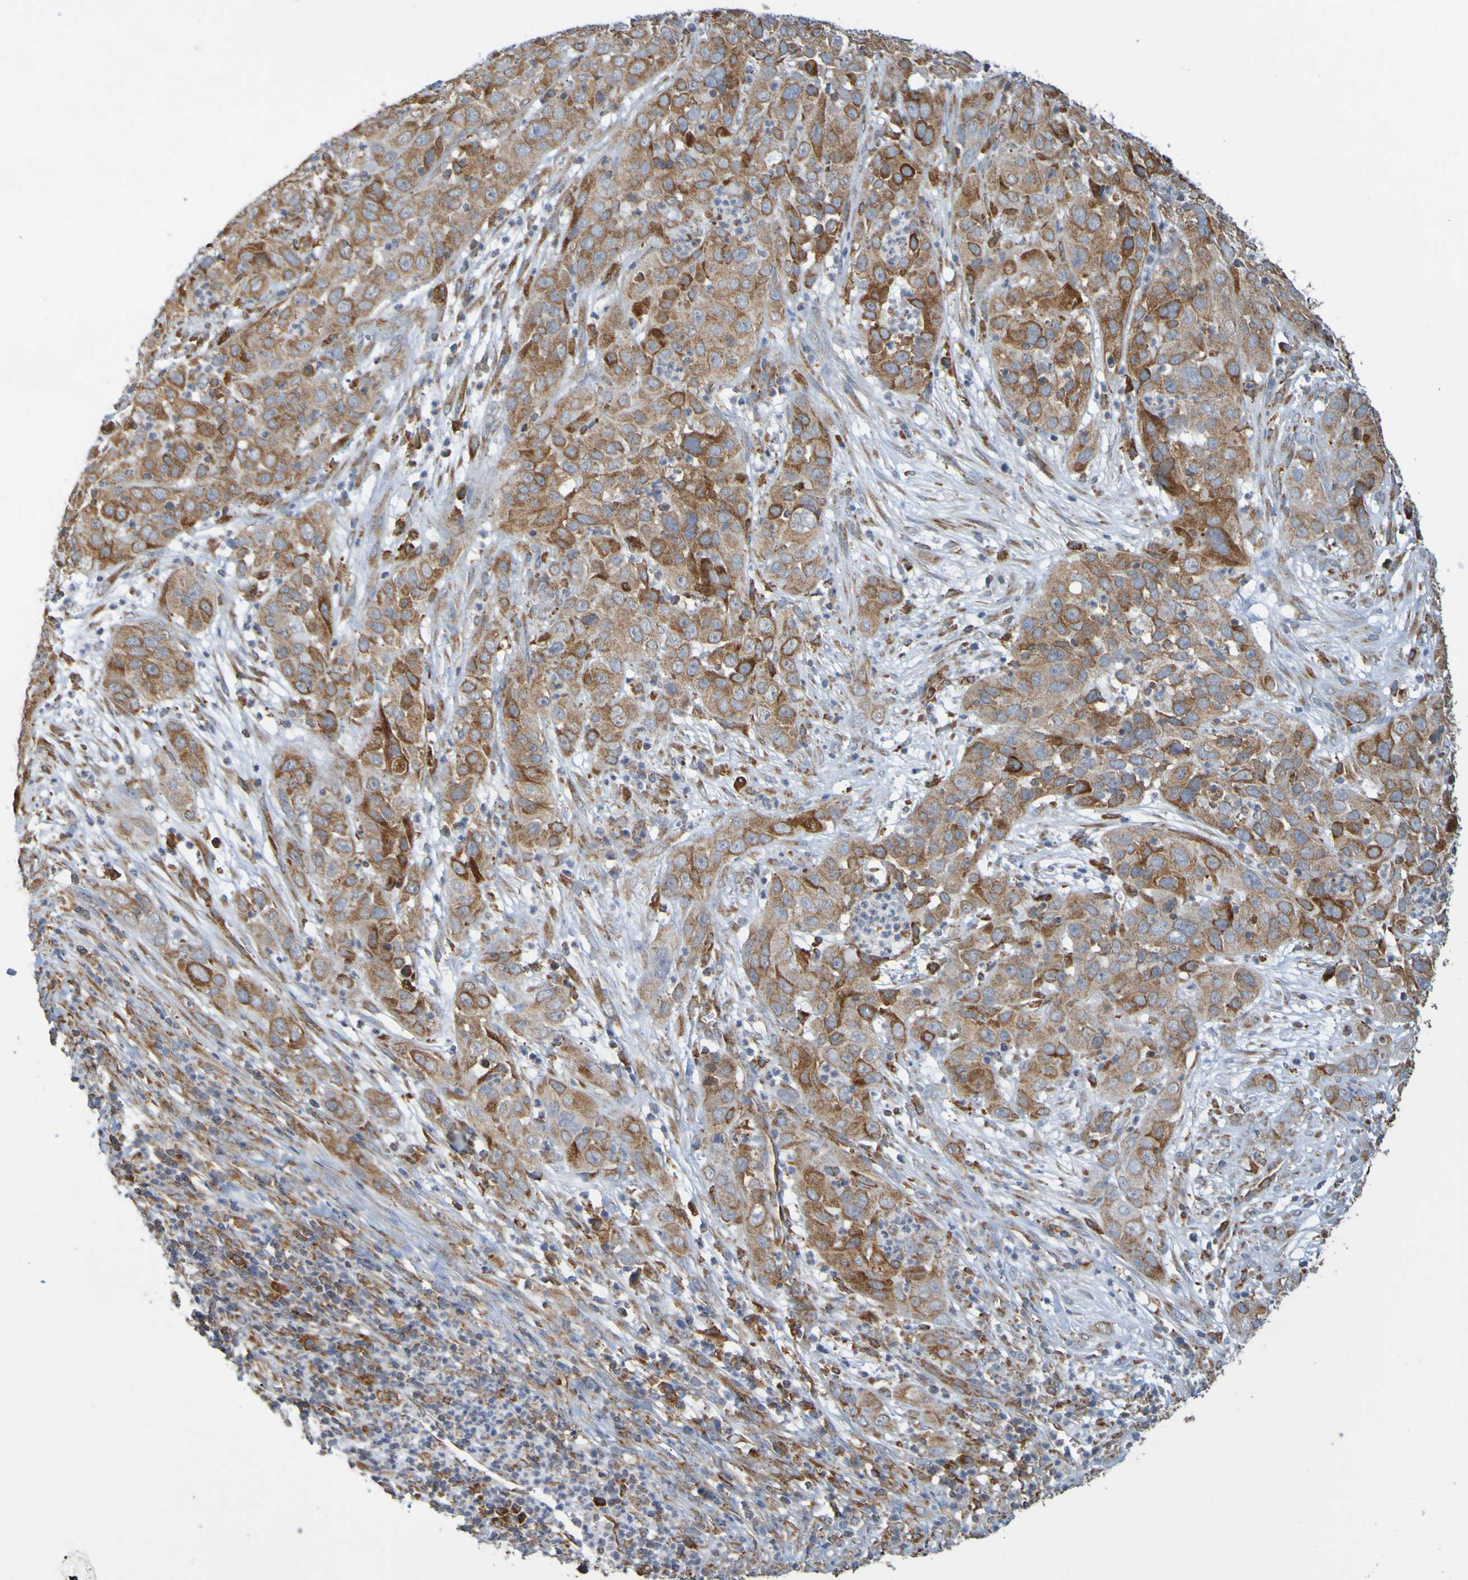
{"staining": {"intensity": "strong", "quantity": "25%-75%", "location": "cytoplasmic/membranous"}, "tissue": "cervical cancer", "cell_type": "Tumor cells", "image_type": "cancer", "snomed": [{"axis": "morphology", "description": "Squamous cell carcinoma, NOS"}, {"axis": "topography", "description": "Cervix"}], "caption": "Tumor cells demonstrate strong cytoplasmic/membranous staining in approximately 25%-75% of cells in cervical squamous cell carcinoma.", "gene": "PDIA3", "patient": {"sex": "female", "age": 32}}